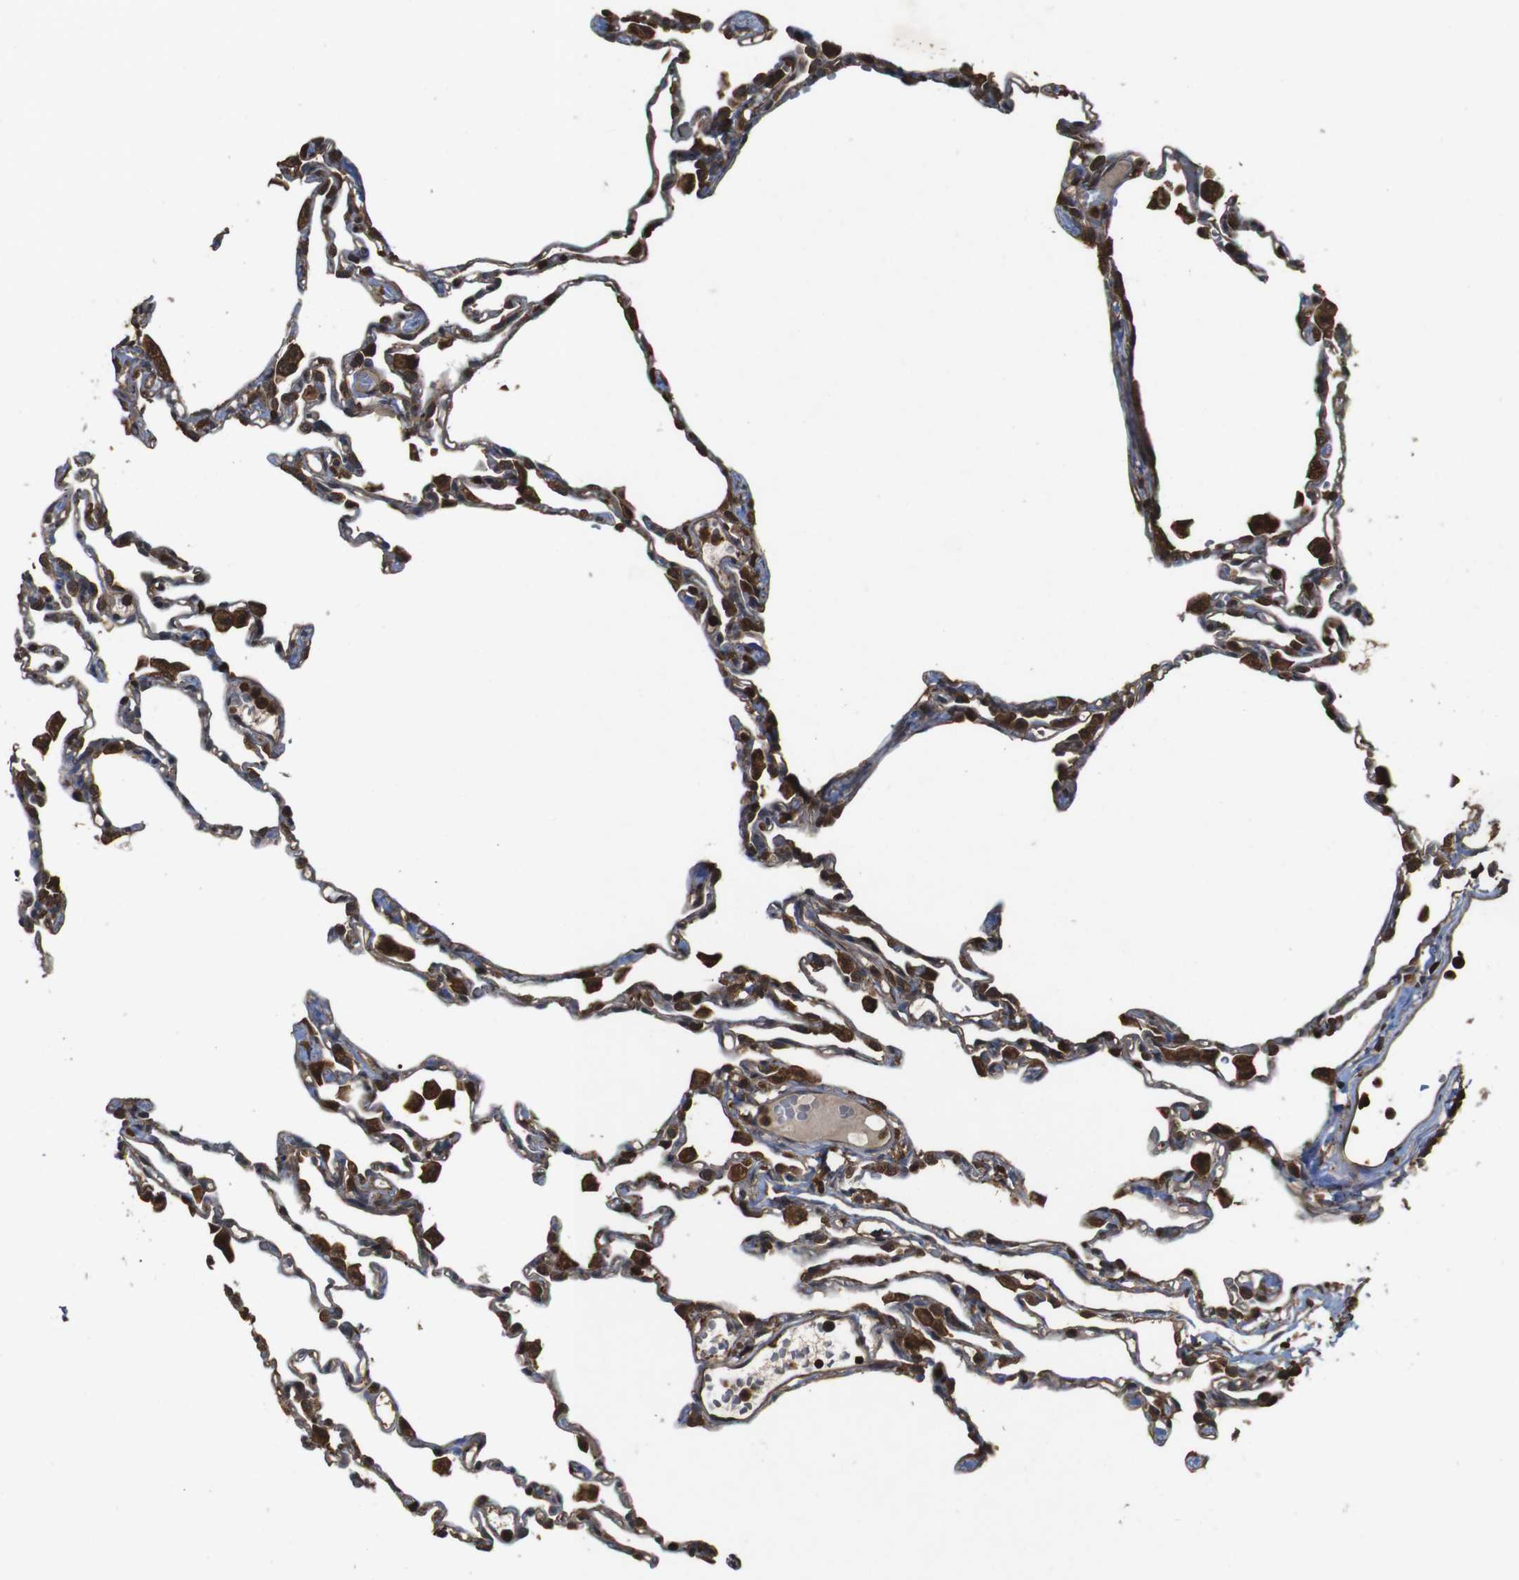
{"staining": {"intensity": "moderate", "quantity": ">75%", "location": "cytoplasmic/membranous"}, "tissue": "lung", "cell_type": "Alveolar cells", "image_type": "normal", "snomed": [{"axis": "morphology", "description": "Normal tissue, NOS"}, {"axis": "topography", "description": "Lung"}], "caption": "A medium amount of moderate cytoplasmic/membranous expression is identified in about >75% of alveolar cells in unremarkable lung.", "gene": "BAG4", "patient": {"sex": "female", "age": 49}}